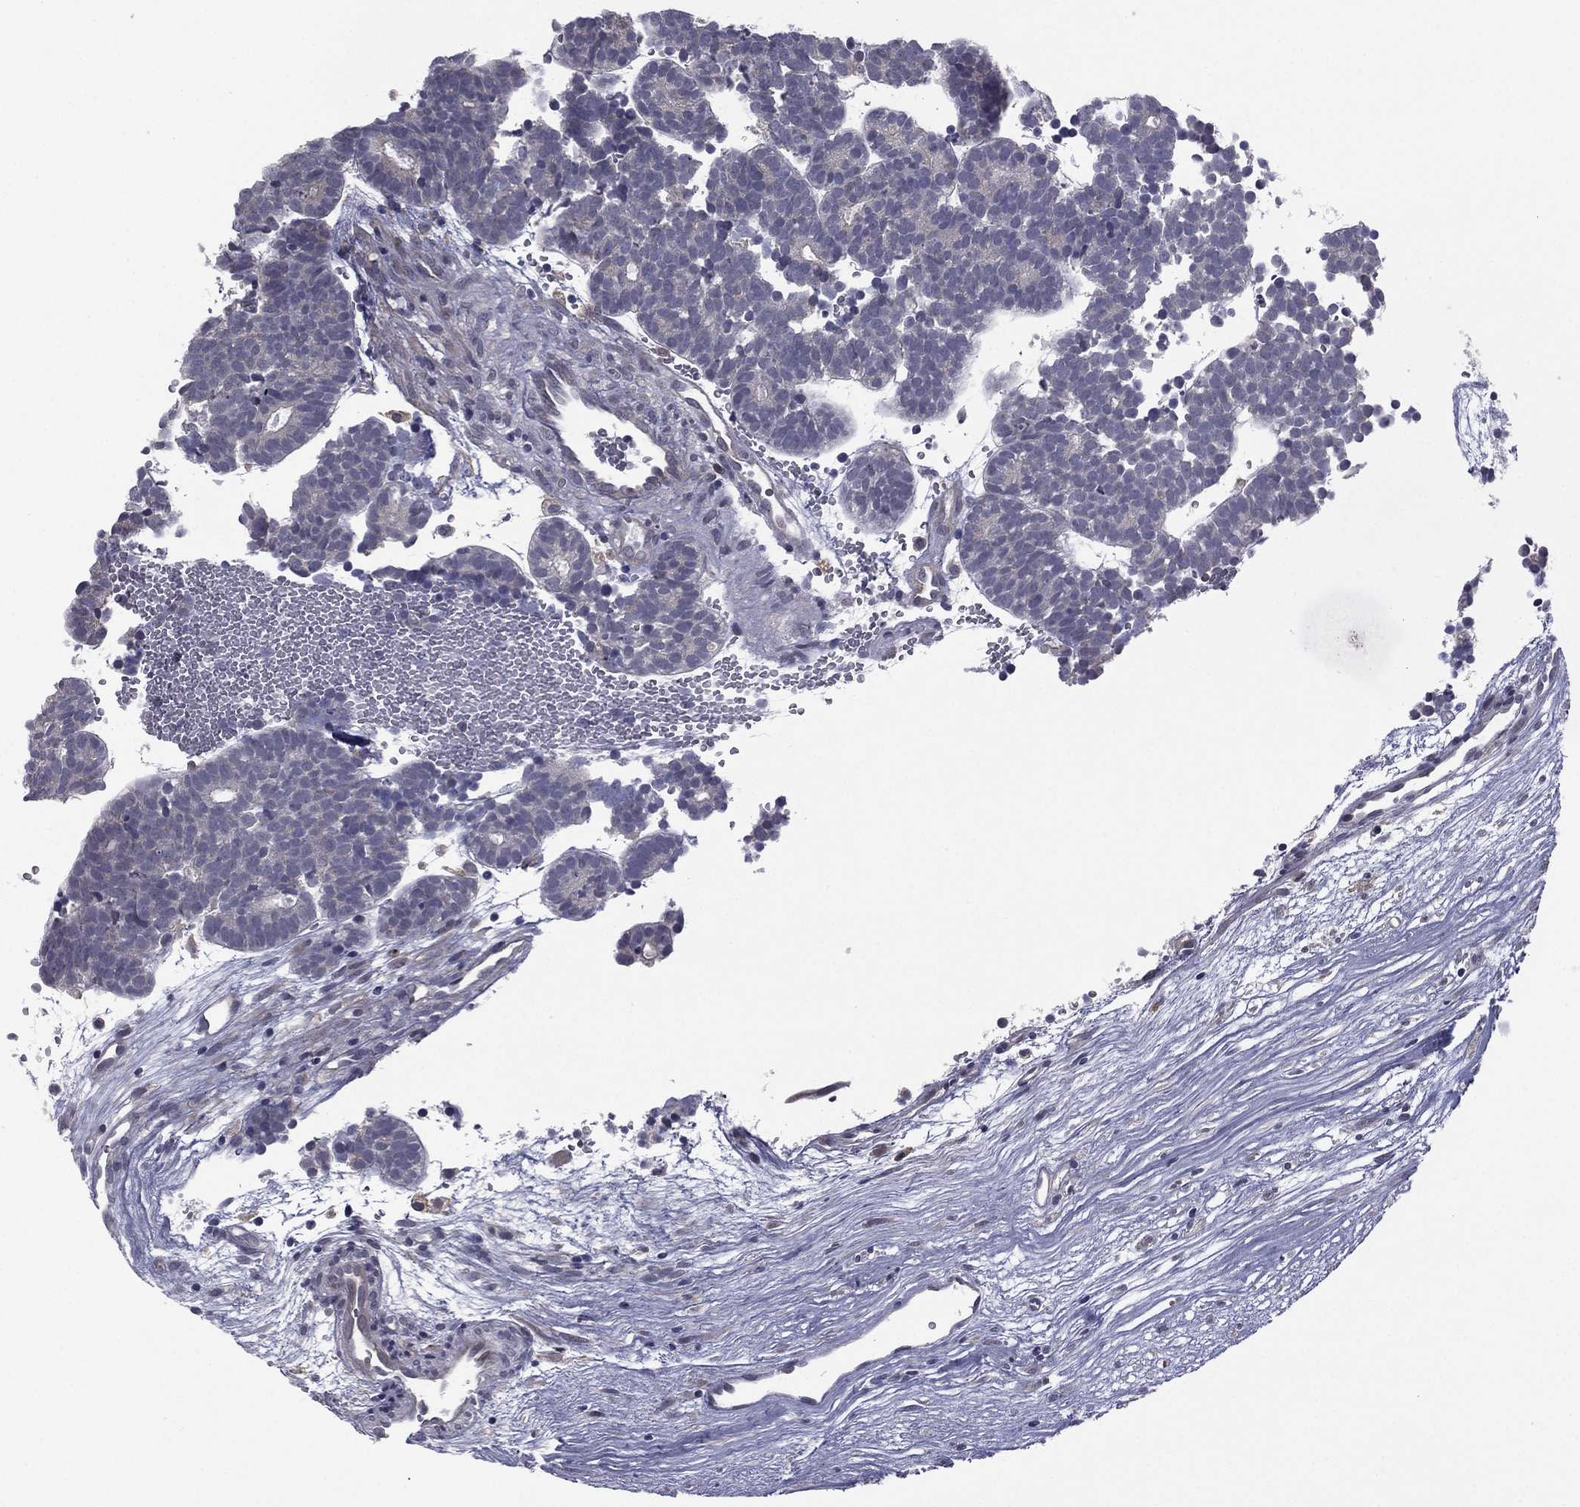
{"staining": {"intensity": "negative", "quantity": "none", "location": "none"}, "tissue": "head and neck cancer", "cell_type": "Tumor cells", "image_type": "cancer", "snomed": [{"axis": "morphology", "description": "Adenocarcinoma, NOS"}, {"axis": "topography", "description": "Head-Neck"}], "caption": "Adenocarcinoma (head and neck) stained for a protein using IHC reveals no positivity tumor cells.", "gene": "ACTRT2", "patient": {"sex": "female", "age": 81}}